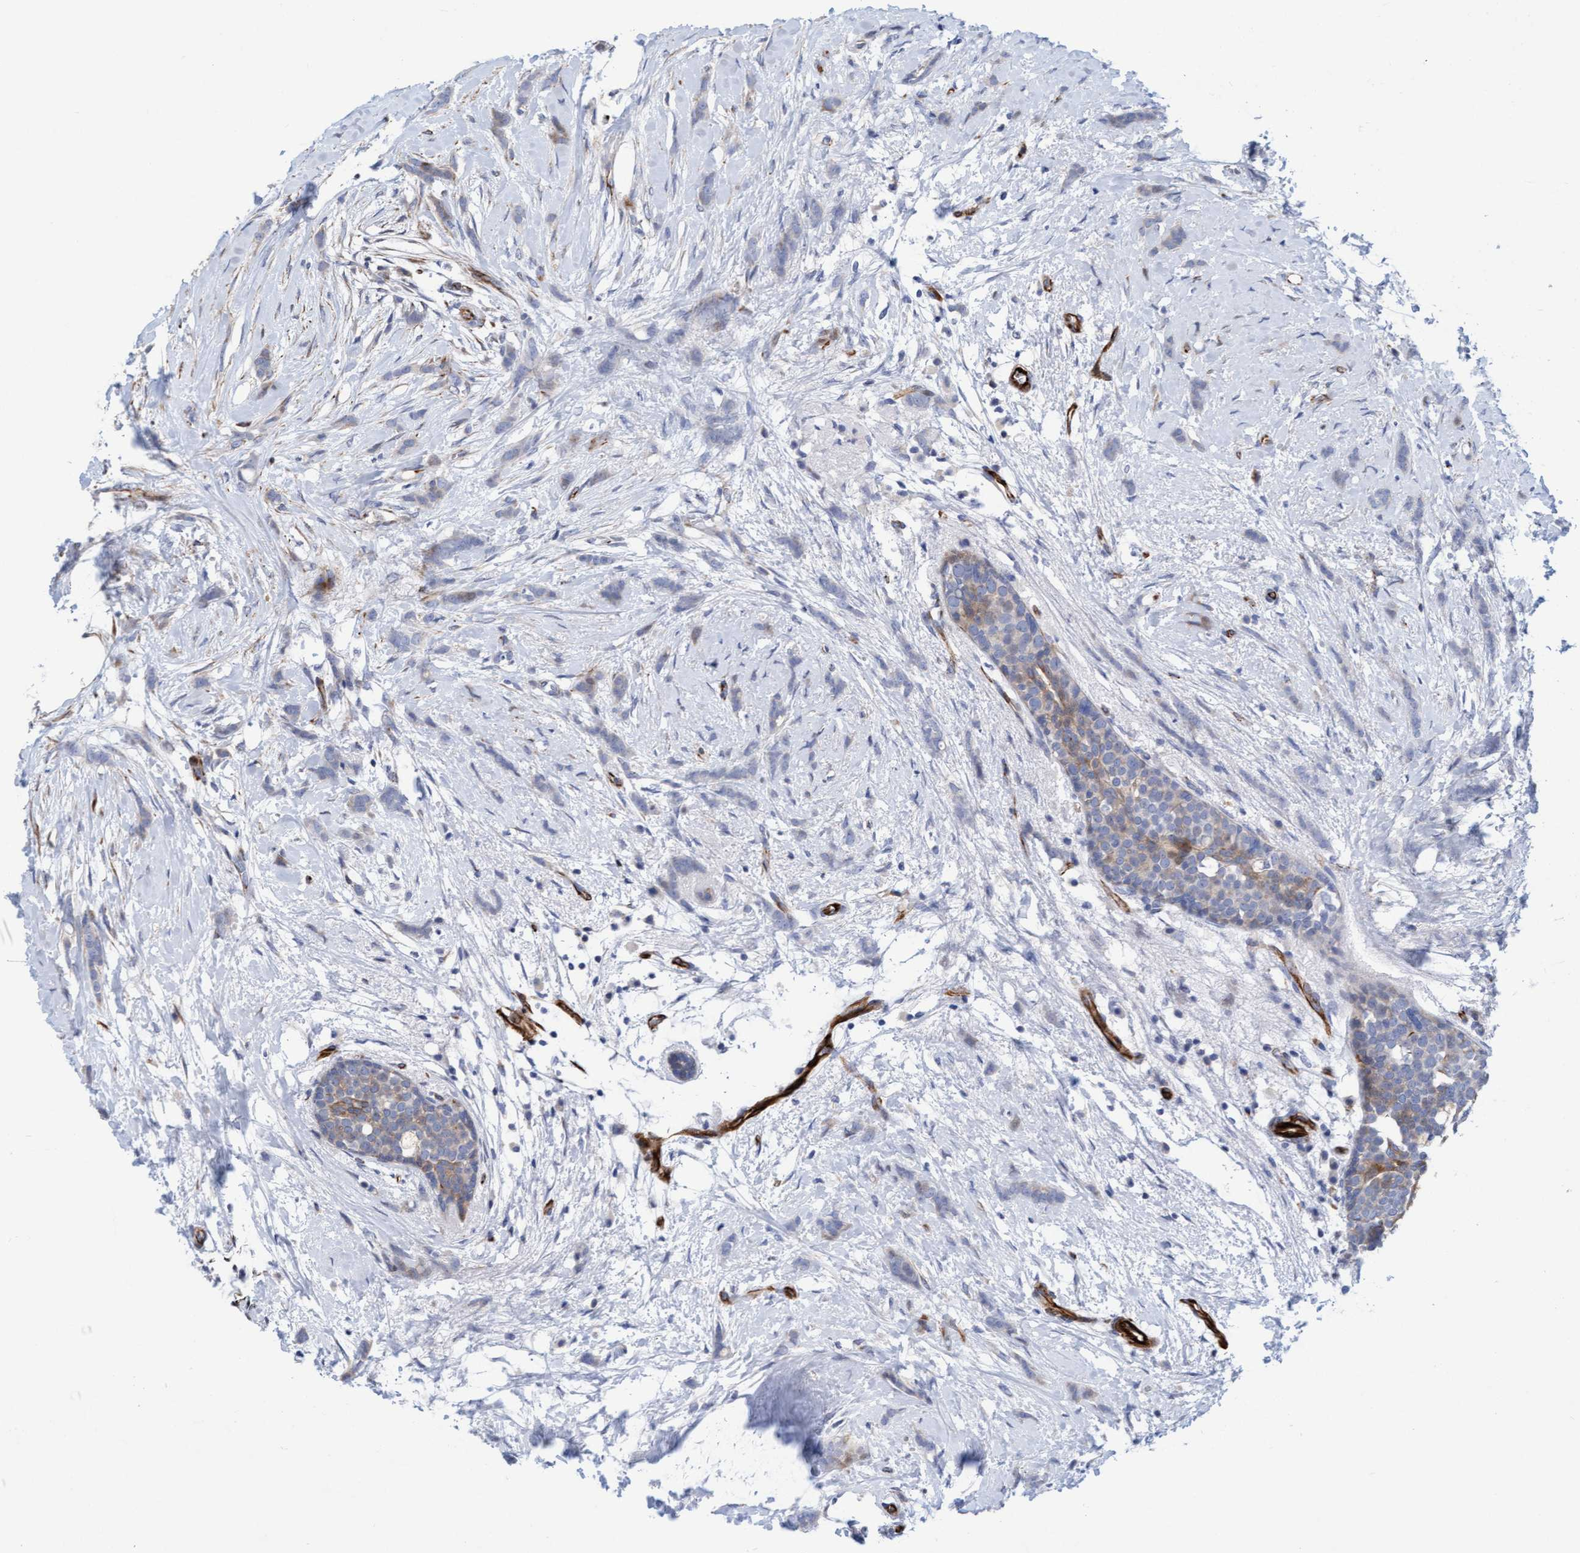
{"staining": {"intensity": "negative", "quantity": "none", "location": "none"}, "tissue": "breast cancer", "cell_type": "Tumor cells", "image_type": "cancer", "snomed": [{"axis": "morphology", "description": "Lobular carcinoma, in situ"}, {"axis": "morphology", "description": "Lobular carcinoma"}, {"axis": "topography", "description": "Breast"}], "caption": "This is a image of immunohistochemistry staining of breast lobular carcinoma in situ, which shows no staining in tumor cells. (DAB IHC, high magnification).", "gene": "POLG2", "patient": {"sex": "female", "age": 41}}